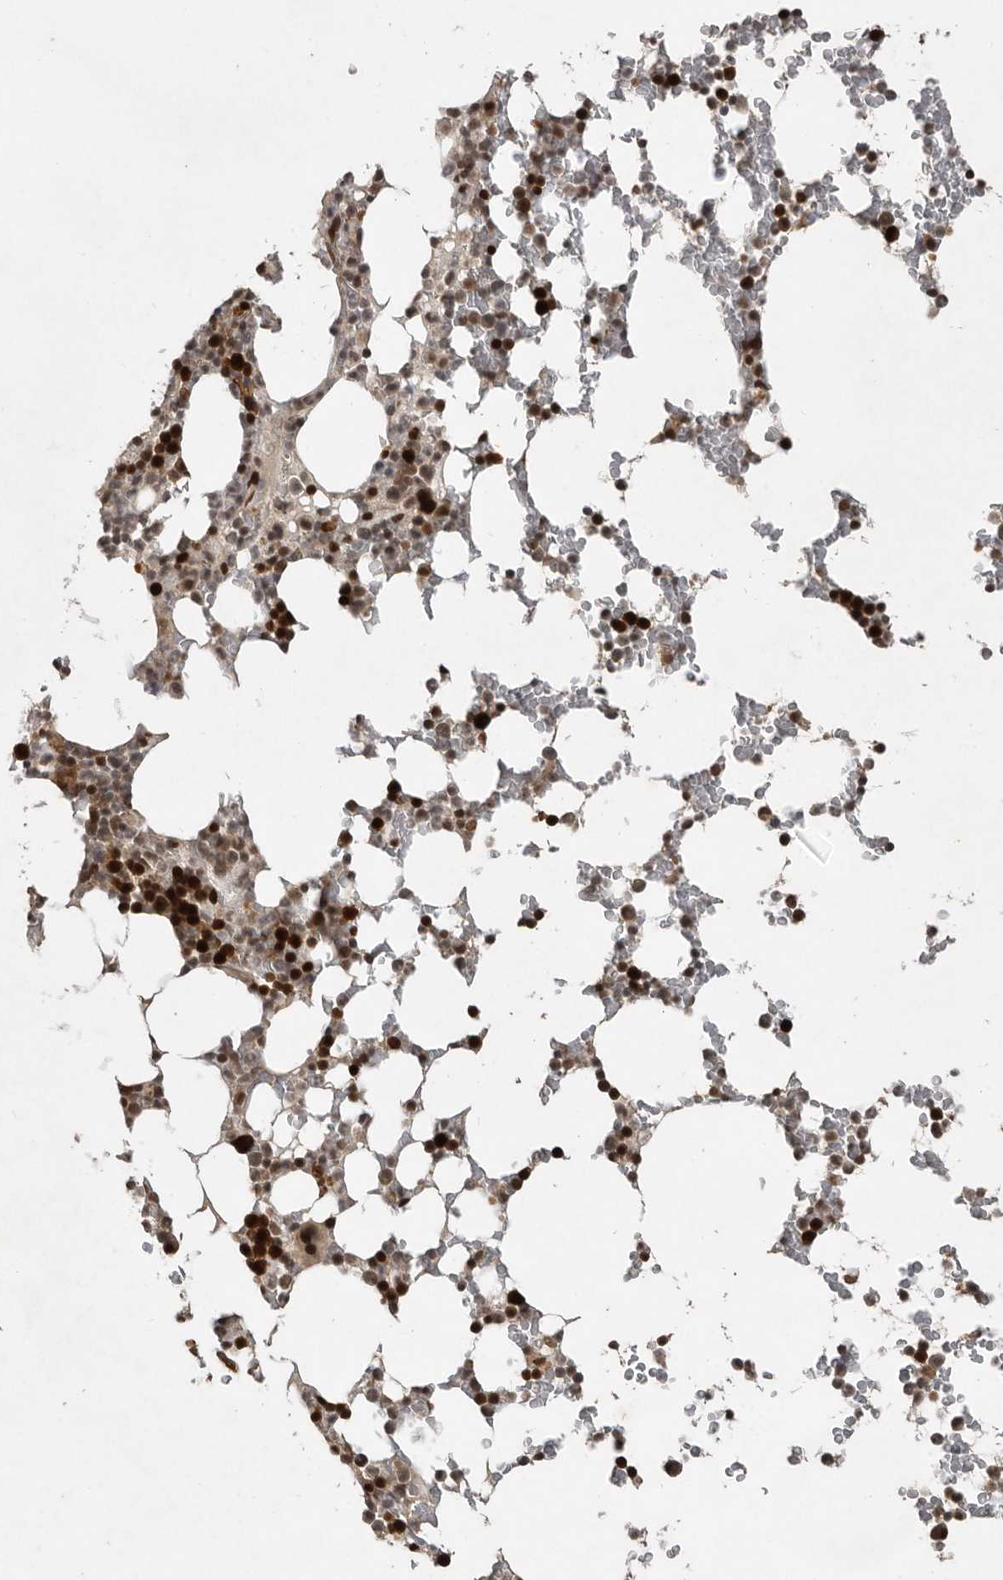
{"staining": {"intensity": "strong", "quantity": "25%-75%", "location": "nuclear"}, "tissue": "bone marrow", "cell_type": "Hematopoietic cells", "image_type": "normal", "snomed": [{"axis": "morphology", "description": "Normal tissue, NOS"}, {"axis": "topography", "description": "Bone marrow"}], "caption": "Bone marrow stained with DAB (3,3'-diaminobenzidine) IHC exhibits high levels of strong nuclear staining in approximately 25%-75% of hematopoietic cells. (brown staining indicates protein expression, while blue staining denotes nuclei).", "gene": "CDC27", "patient": {"sex": "male", "age": 58}}